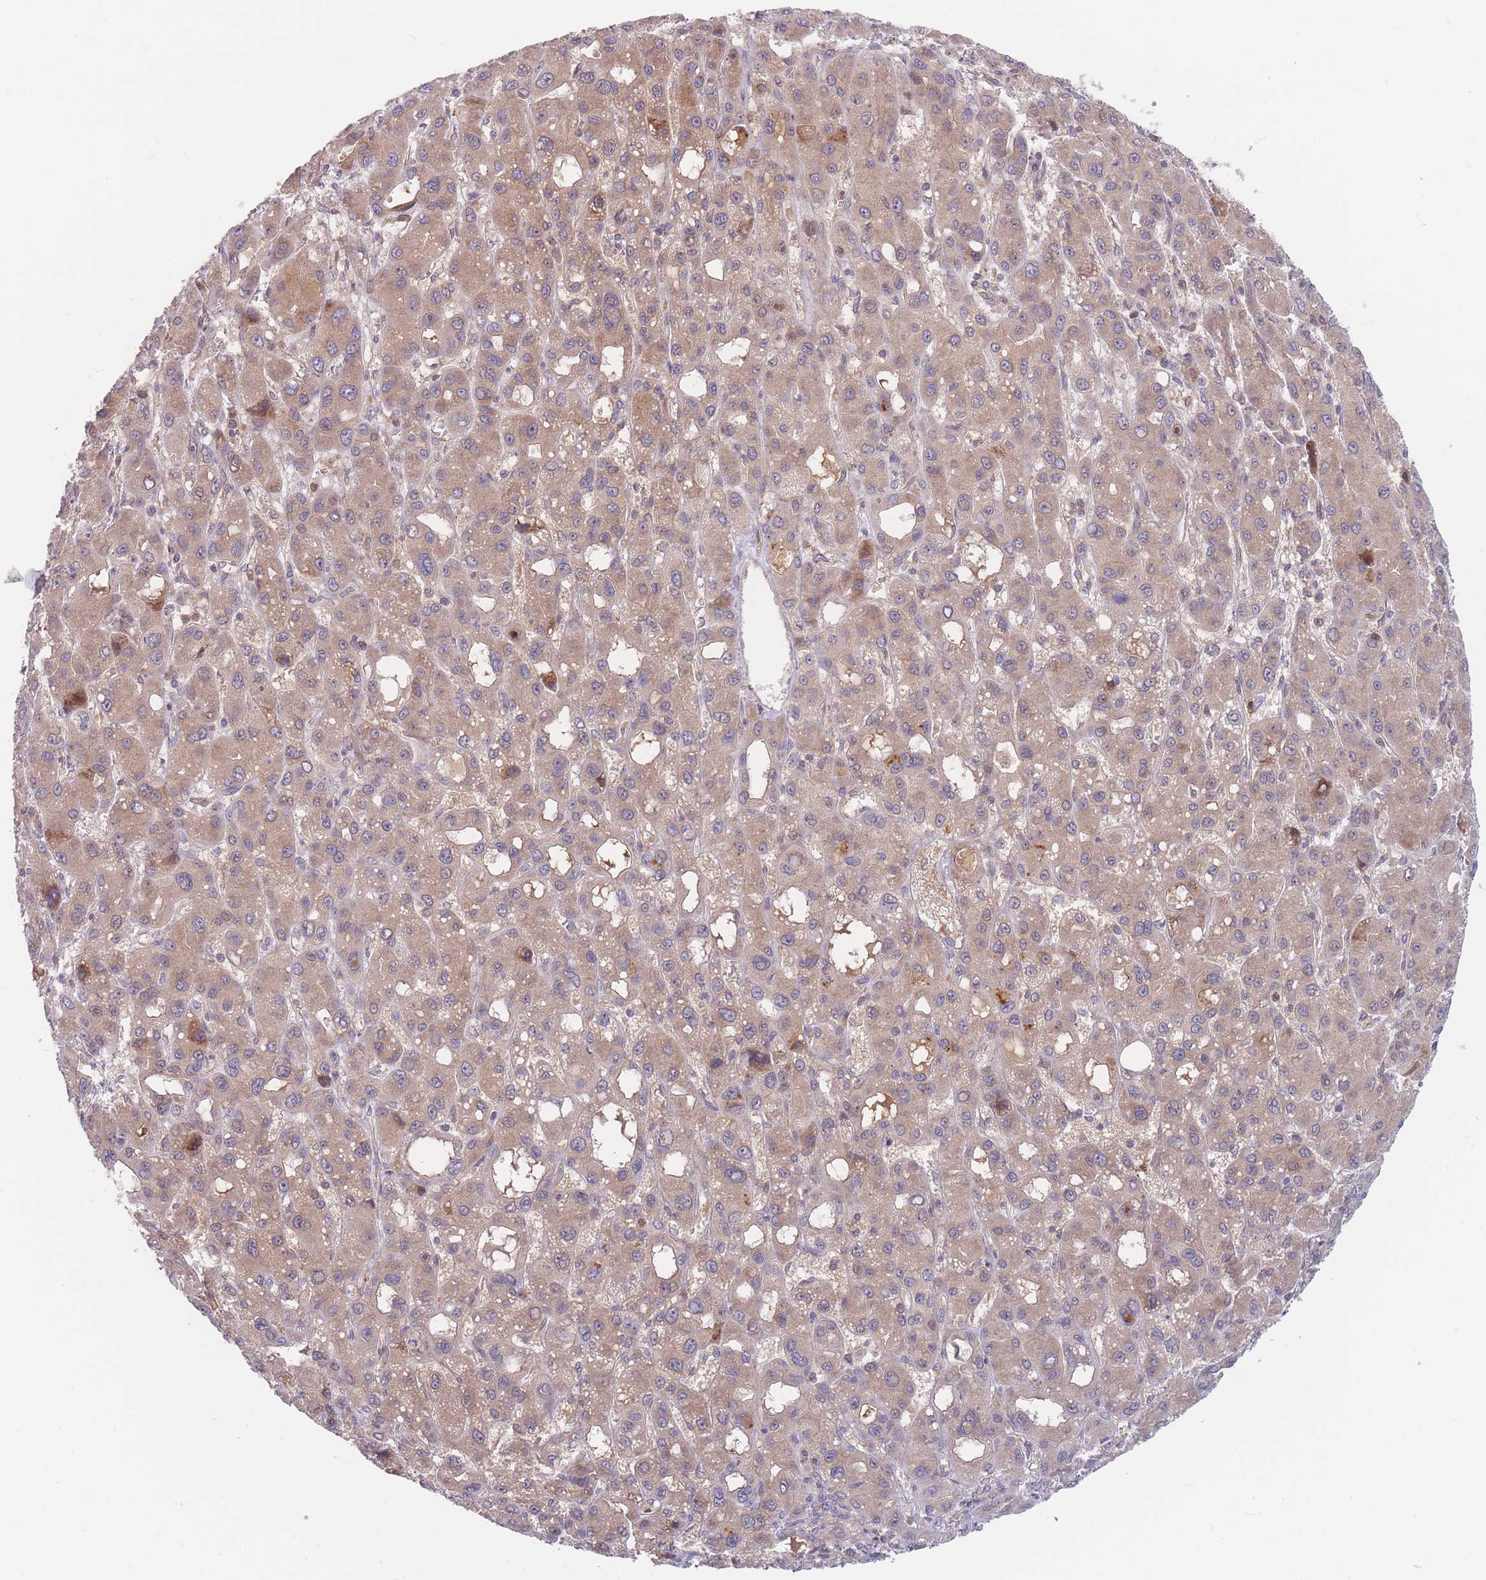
{"staining": {"intensity": "moderate", "quantity": ">75%", "location": "cytoplasmic/membranous"}, "tissue": "liver cancer", "cell_type": "Tumor cells", "image_type": "cancer", "snomed": [{"axis": "morphology", "description": "Carcinoma, Hepatocellular, NOS"}, {"axis": "topography", "description": "Liver"}], "caption": "Immunohistochemistry (DAB) staining of human liver cancer (hepatocellular carcinoma) shows moderate cytoplasmic/membranous protein expression in approximately >75% of tumor cells.", "gene": "TMEM131L", "patient": {"sex": "male", "age": 55}}